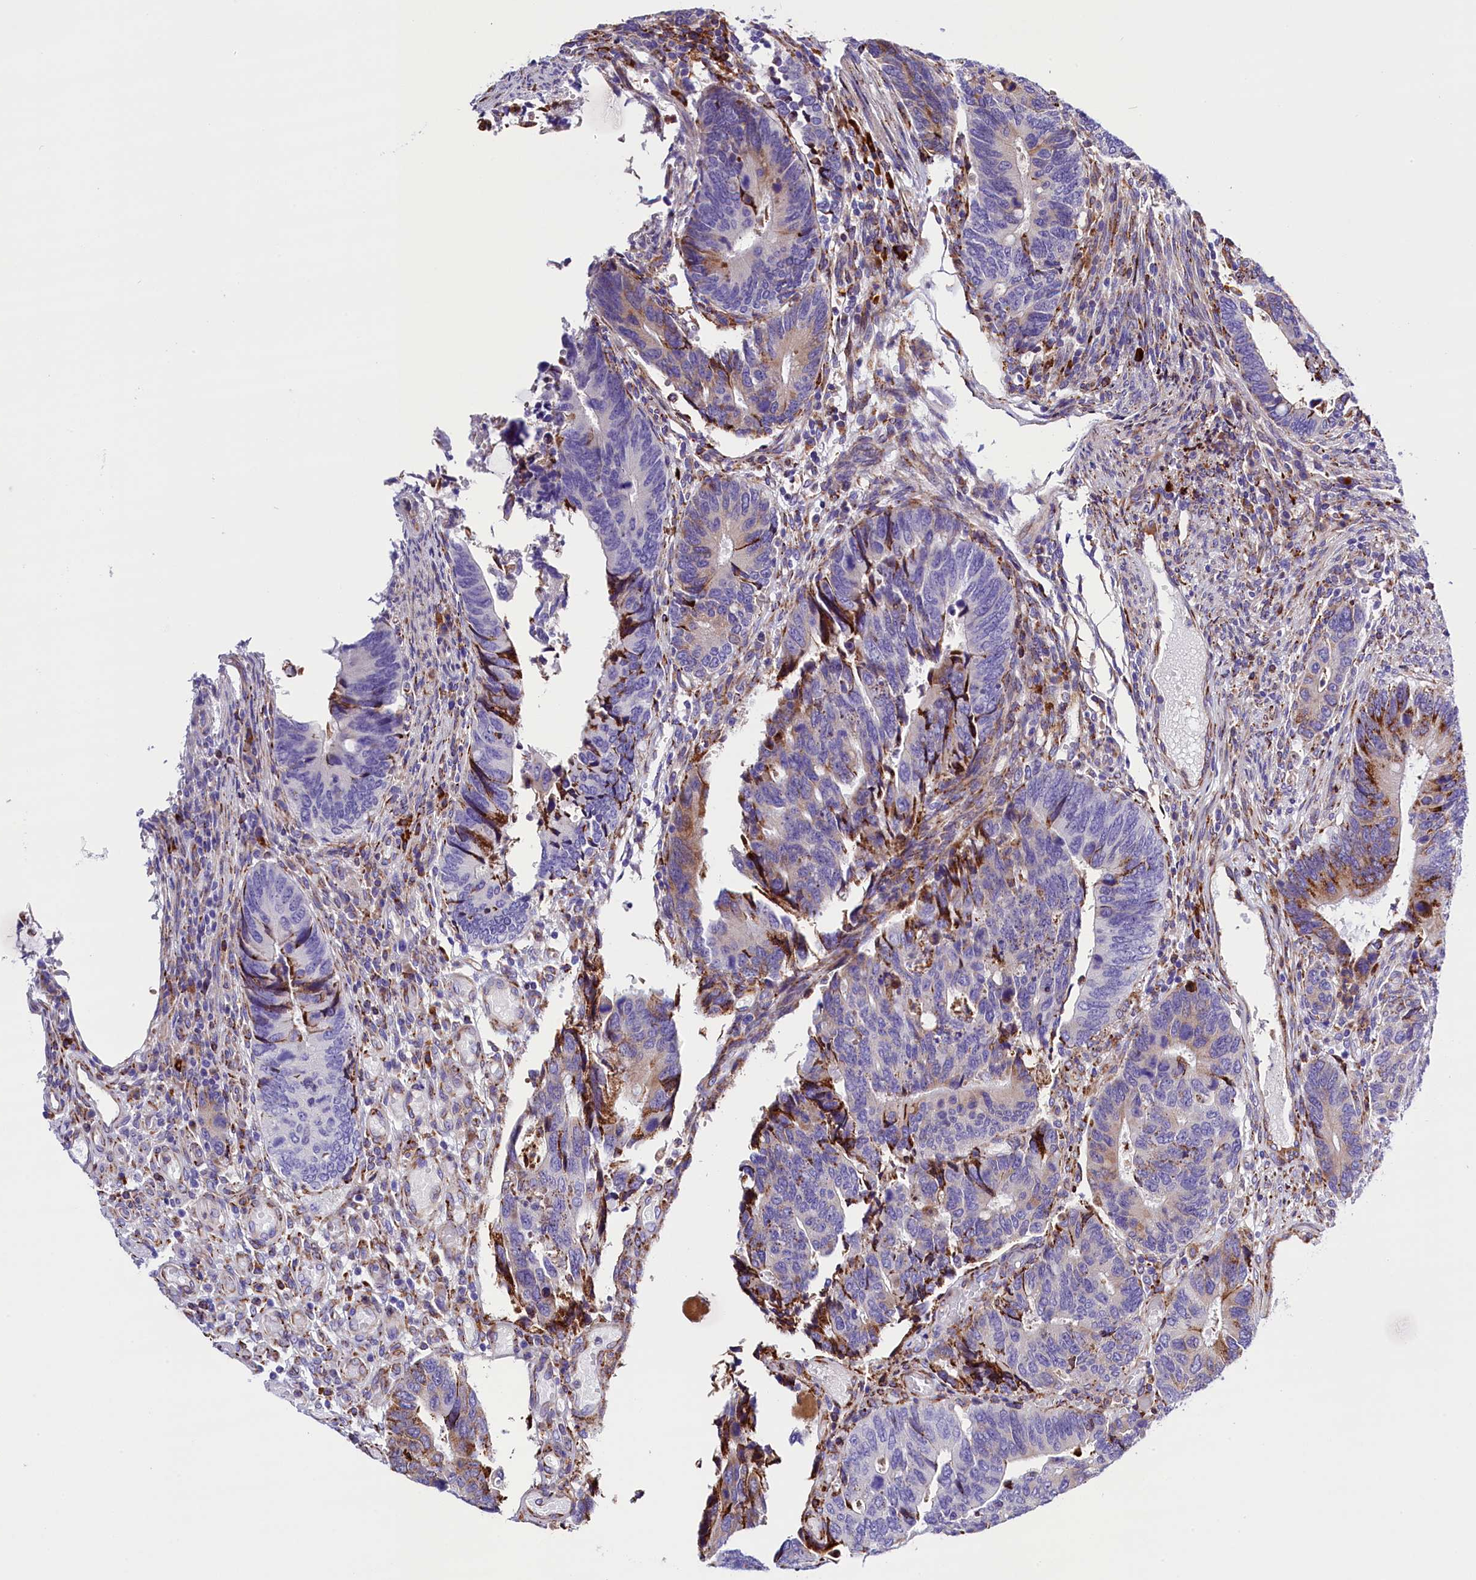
{"staining": {"intensity": "moderate", "quantity": "<25%", "location": "cytoplasmic/membranous"}, "tissue": "colorectal cancer", "cell_type": "Tumor cells", "image_type": "cancer", "snomed": [{"axis": "morphology", "description": "Adenocarcinoma, NOS"}, {"axis": "topography", "description": "Colon"}], "caption": "Protein expression analysis of human colorectal adenocarcinoma reveals moderate cytoplasmic/membranous staining in approximately <25% of tumor cells.", "gene": "CMTR2", "patient": {"sex": "male", "age": 87}}